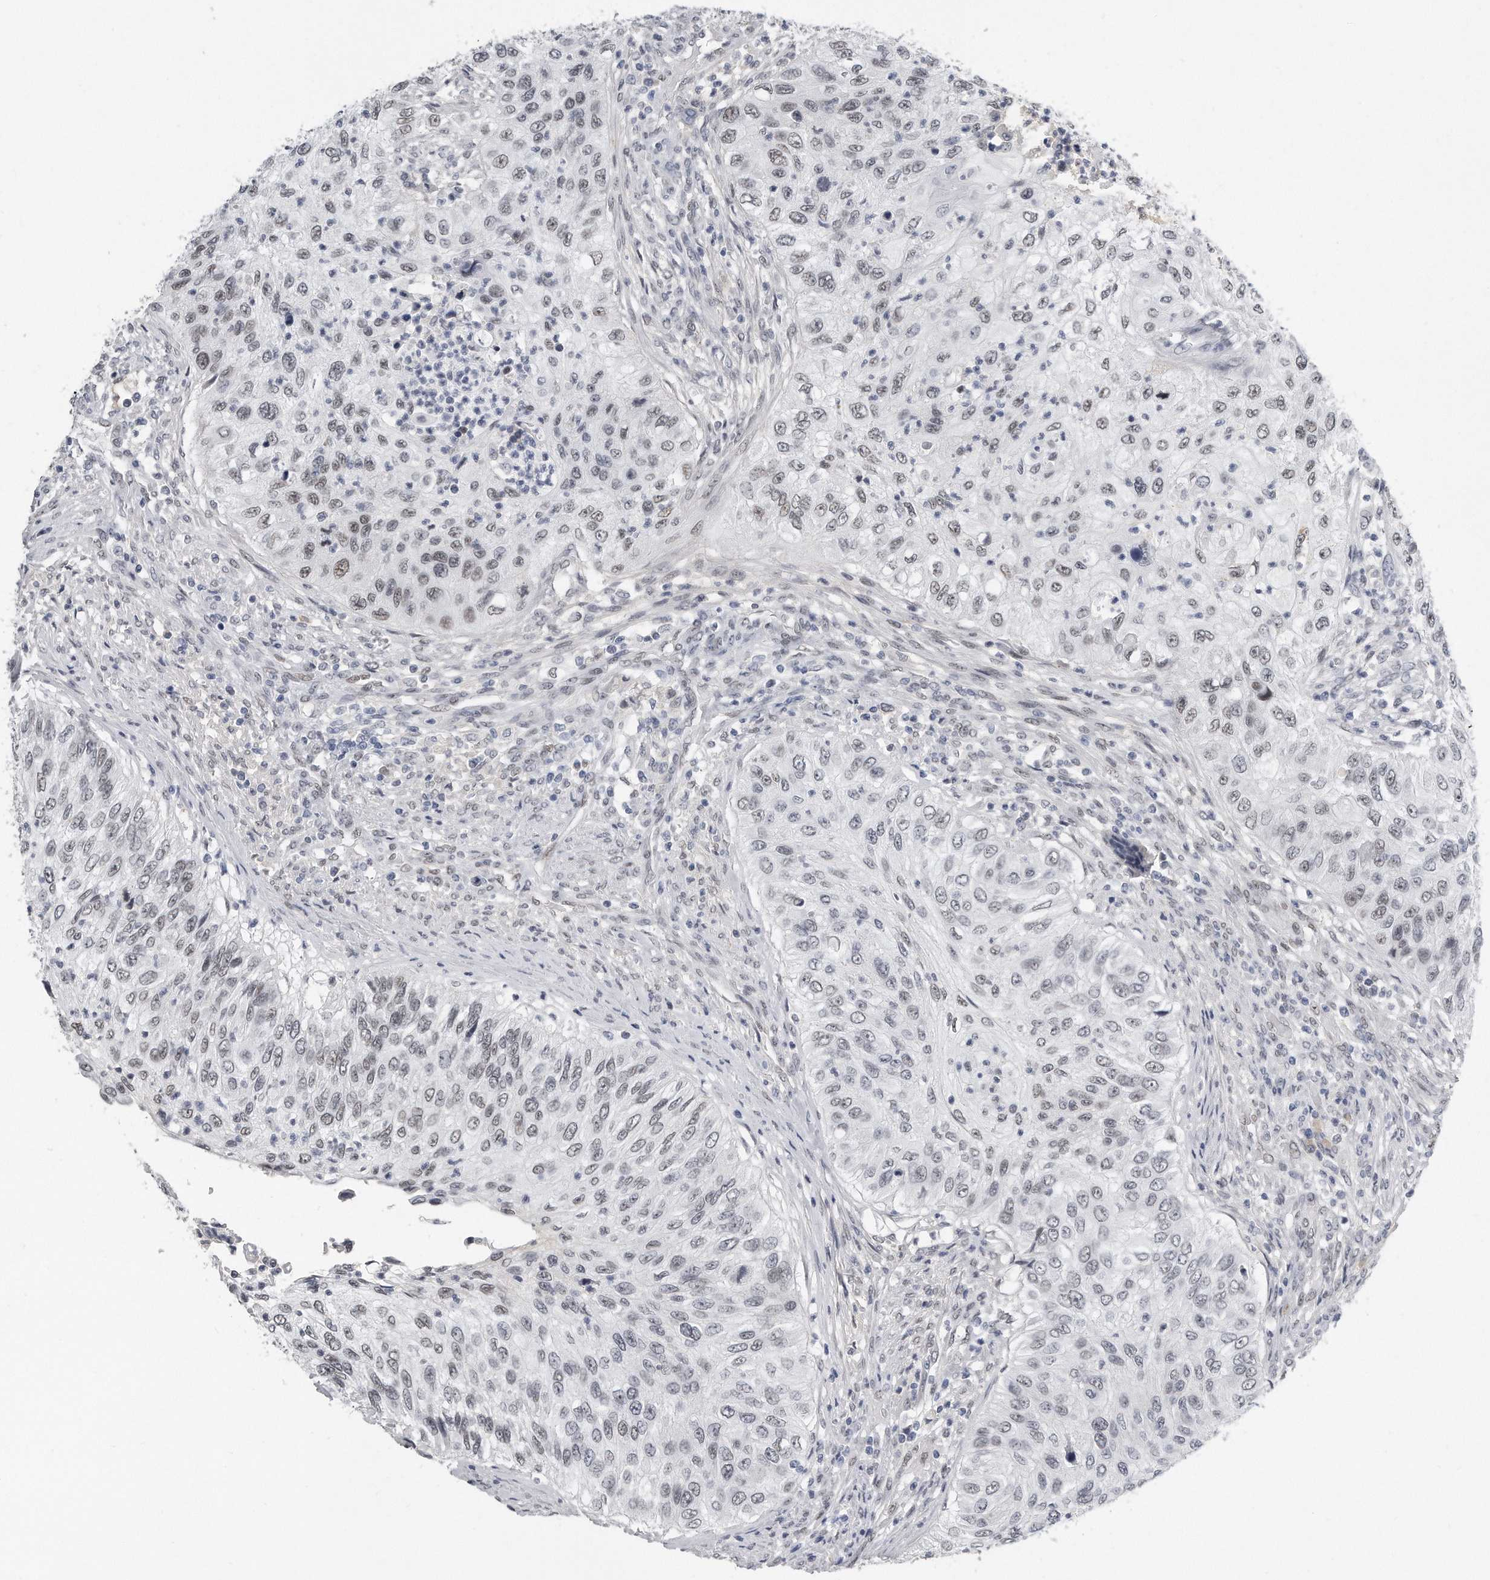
{"staining": {"intensity": "weak", "quantity": ">75%", "location": "nuclear"}, "tissue": "urothelial cancer", "cell_type": "Tumor cells", "image_type": "cancer", "snomed": [{"axis": "morphology", "description": "Urothelial carcinoma, High grade"}, {"axis": "topography", "description": "Urinary bladder"}], "caption": "A photomicrograph of urothelial carcinoma (high-grade) stained for a protein exhibits weak nuclear brown staining in tumor cells.", "gene": "CTBP2", "patient": {"sex": "female", "age": 60}}